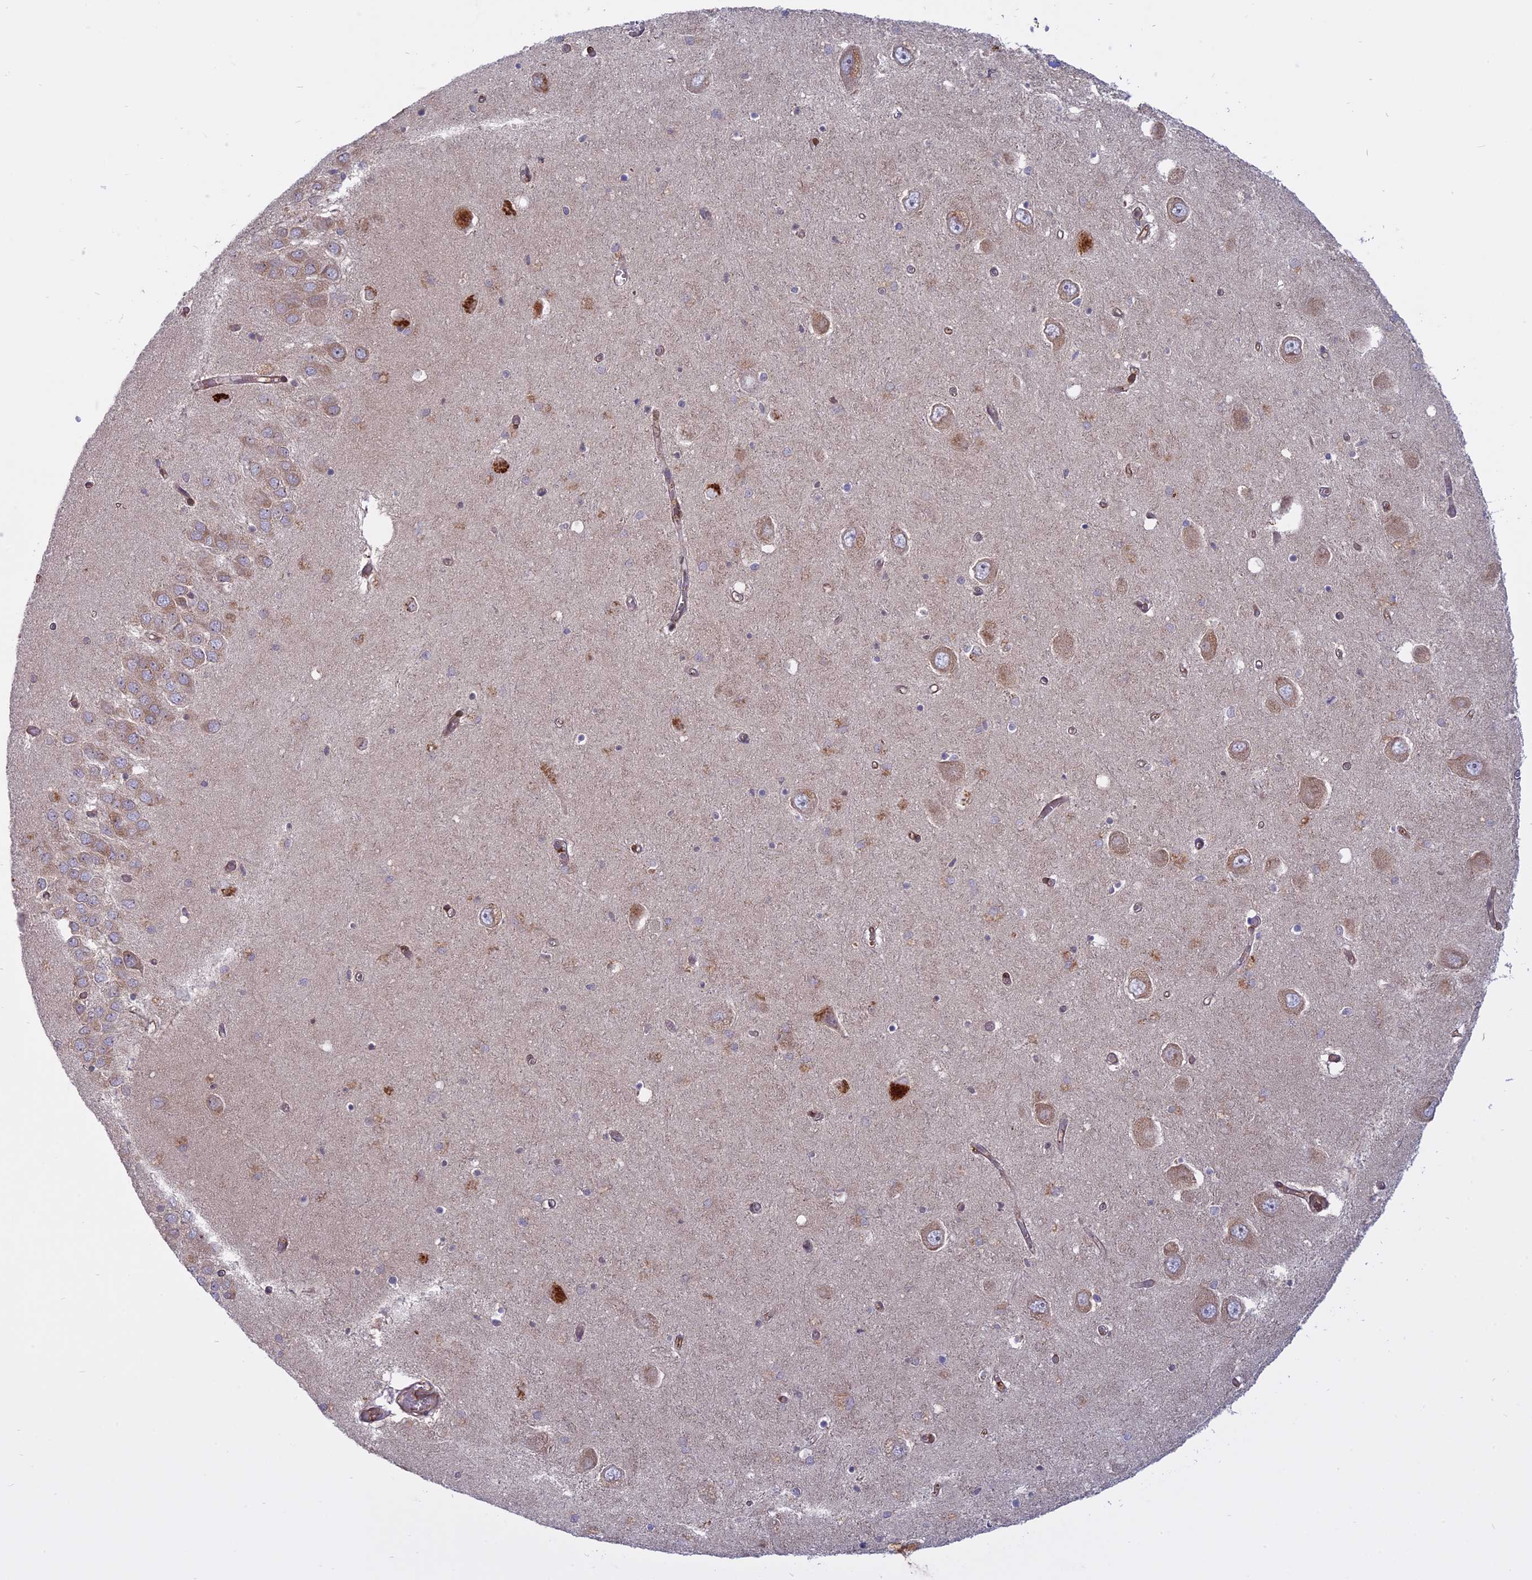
{"staining": {"intensity": "strong", "quantity": "25%-75%", "location": "cytoplasmic/membranous"}, "tissue": "hippocampus", "cell_type": "Glial cells", "image_type": "normal", "snomed": [{"axis": "morphology", "description": "Normal tissue, NOS"}, {"axis": "topography", "description": "Hippocampus"}], "caption": "A histopathology image showing strong cytoplasmic/membranous staining in about 25%-75% of glial cells in normal hippocampus, as visualized by brown immunohistochemical staining.", "gene": "TMEM208", "patient": {"sex": "male", "age": 70}}